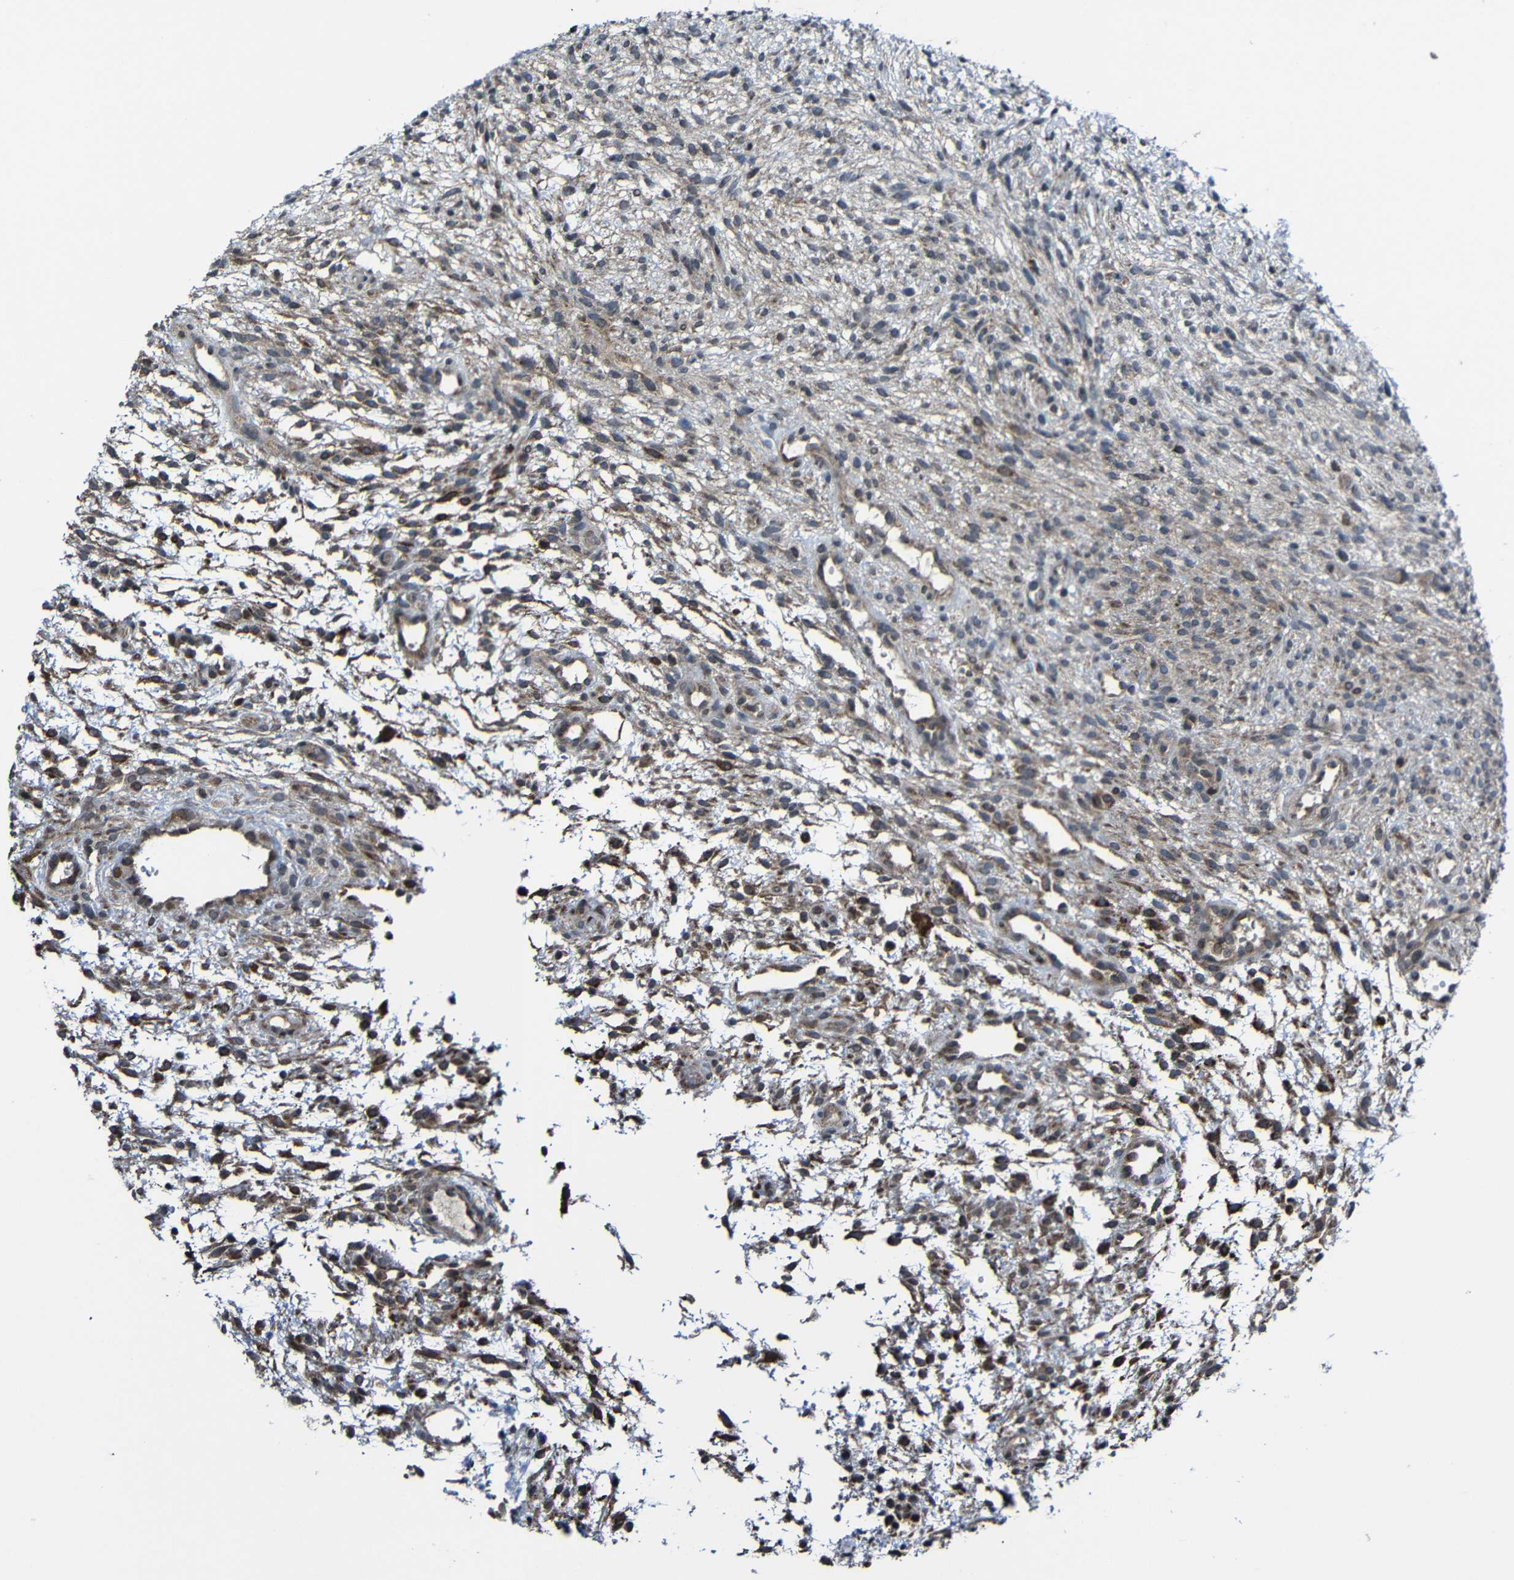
{"staining": {"intensity": "strong", "quantity": ">75%", "location": "cytoplasmic/membranous"}, "tissue": "ovary", "cell_type": "Follicle cells", "image_type": "normal", "snomed": [{"axis": "morphology", "description": "Normal tissue, NOS"}, {"axis": "morphology", "description": "Cyst, NOS"}, {"axis": "topography", "description": "Ovary"}], "caption": "Follicle cells exhibit high levels of strong cytoplasmic/membranous staining in approximately >75% of cells in normal human ovary.", "gene": "KIAA0513", "patient": {"sex": "female", "age": 18}}